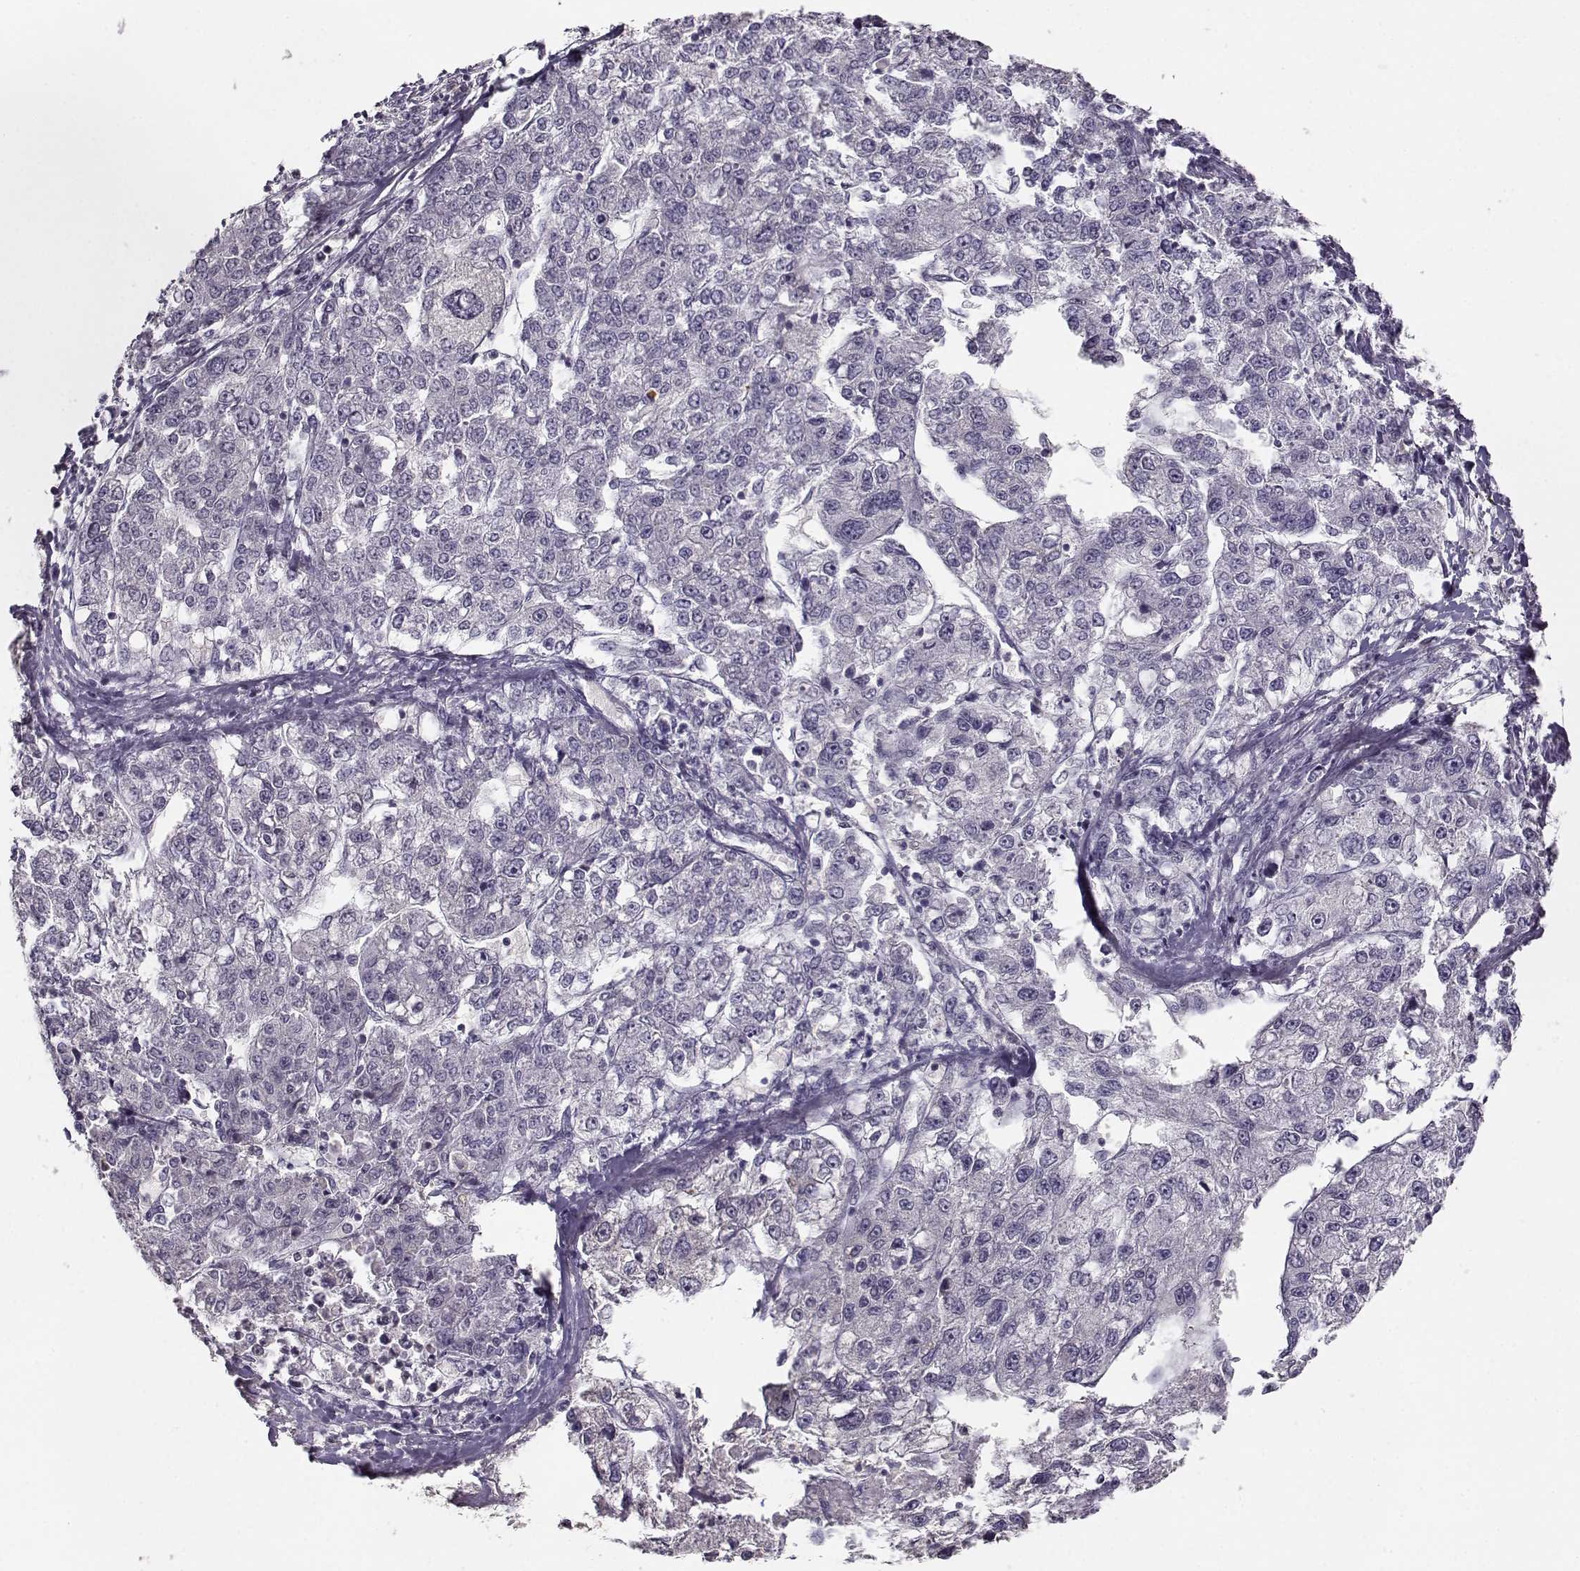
{"staining": {"intensity": "negative", "quantity": "none", "location": "none"}, "tissue": "liver cancer", "cell_type": "Tumor cells", "image_type": "cancer", "snomed": [{"axis": "morphology", "description": "Carcinoma, Hepatocellular, NOS"}, {"axis": "topography", "description": "Liver"}], "caption": "Human liver hepatocellular carcinoma stained for a protein using IHC displays no positivity in tumor cells.", "gene": "UROC1", "patient": {"sex": "male", "age": 56}}